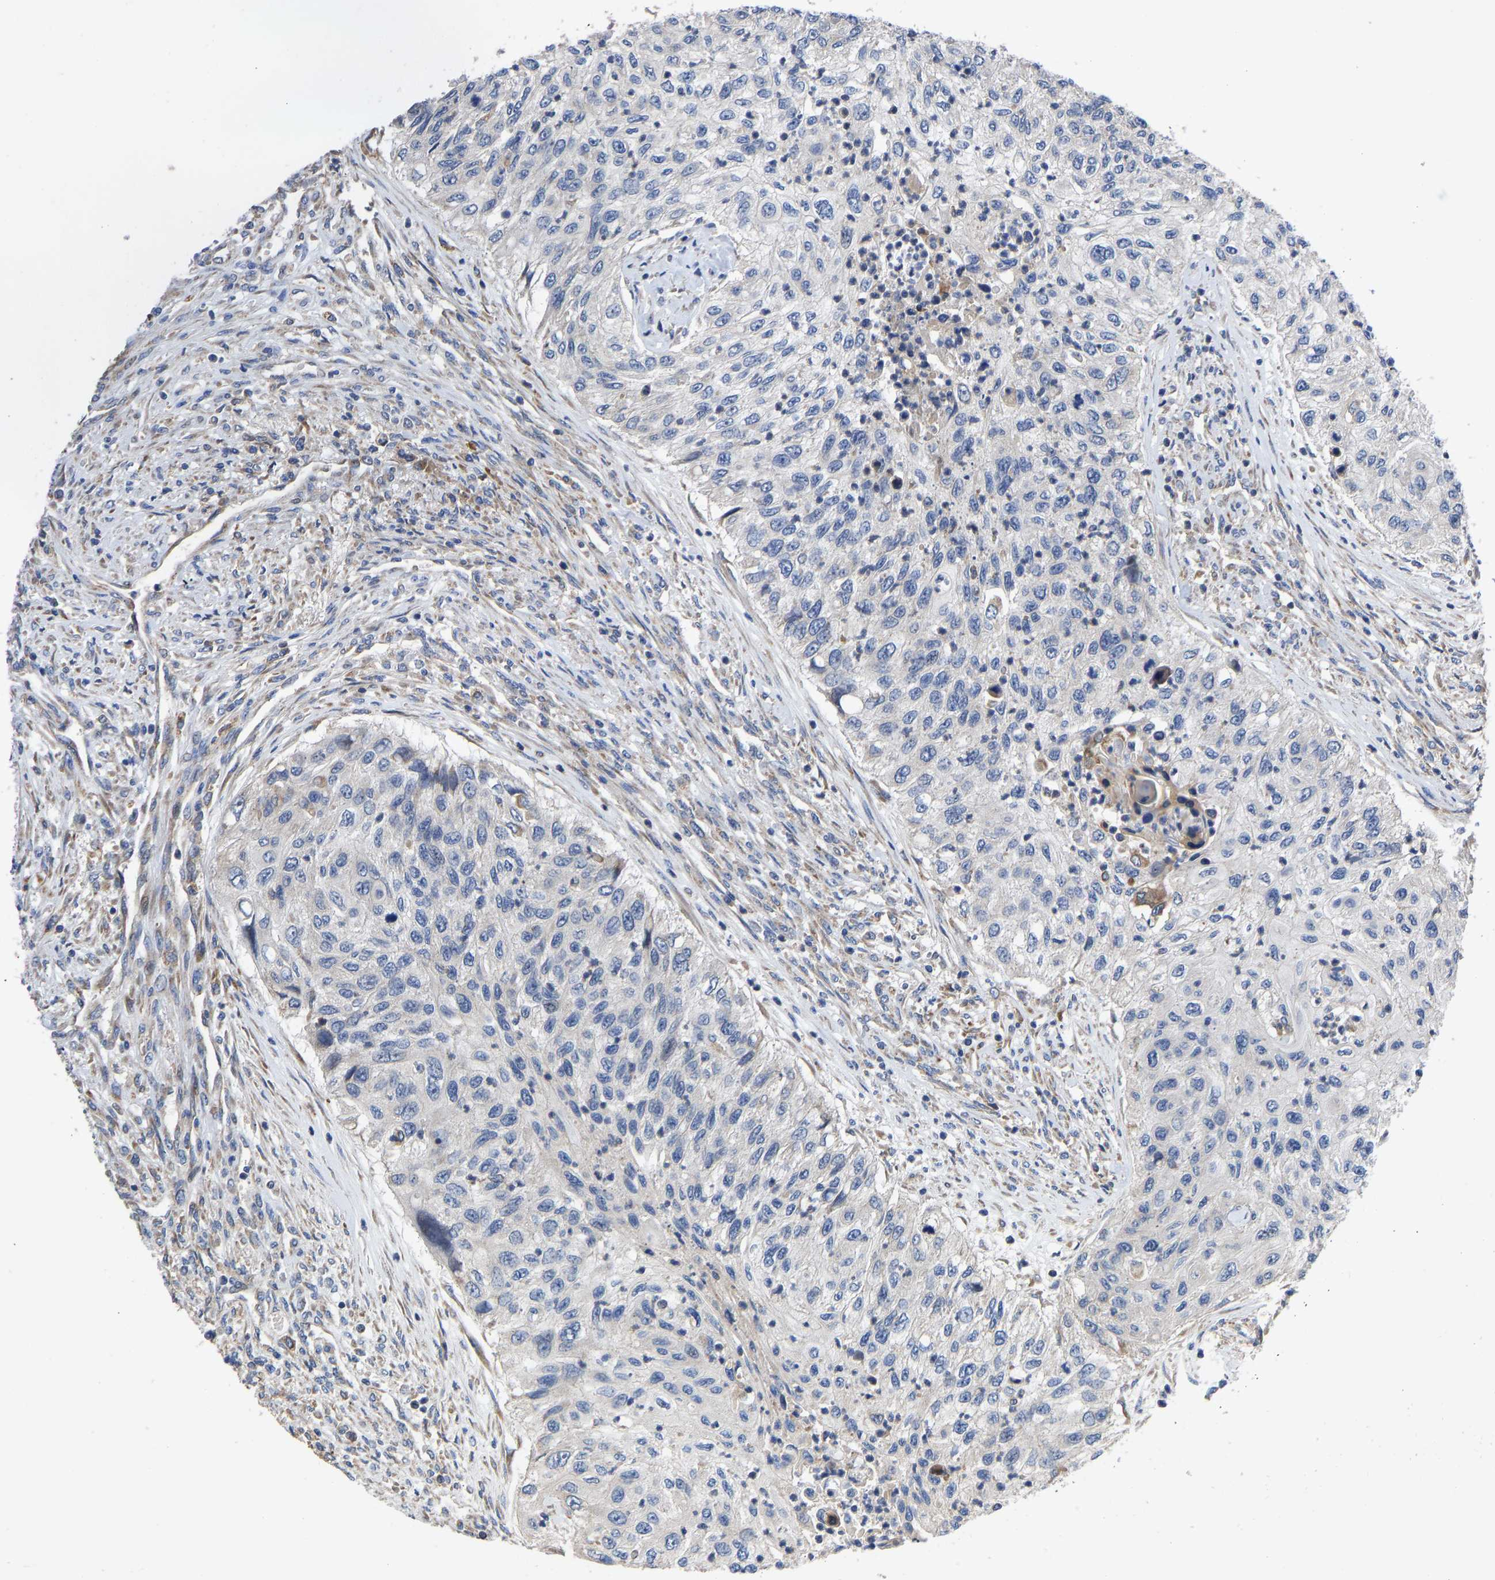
{"staining": {"intensity": "negative", "quantity": "none", "location": "none"}, "tissue": "urothelial cancer", "cell_type": "Tumor cells", "image_type": "cancer", "snomed": [{"axis": "morphology", "description": "Urothelial carcinoma, High grade"}, {"axis": "topography", "description": "Urinary bladder"}], "caption": "This is a image of IHC staining of urothelial carcinoma (high-grade), which shows no expression in tumor cells.", "gene": "TMEM38B", "patient": {"sex": "female", "age": 60}}